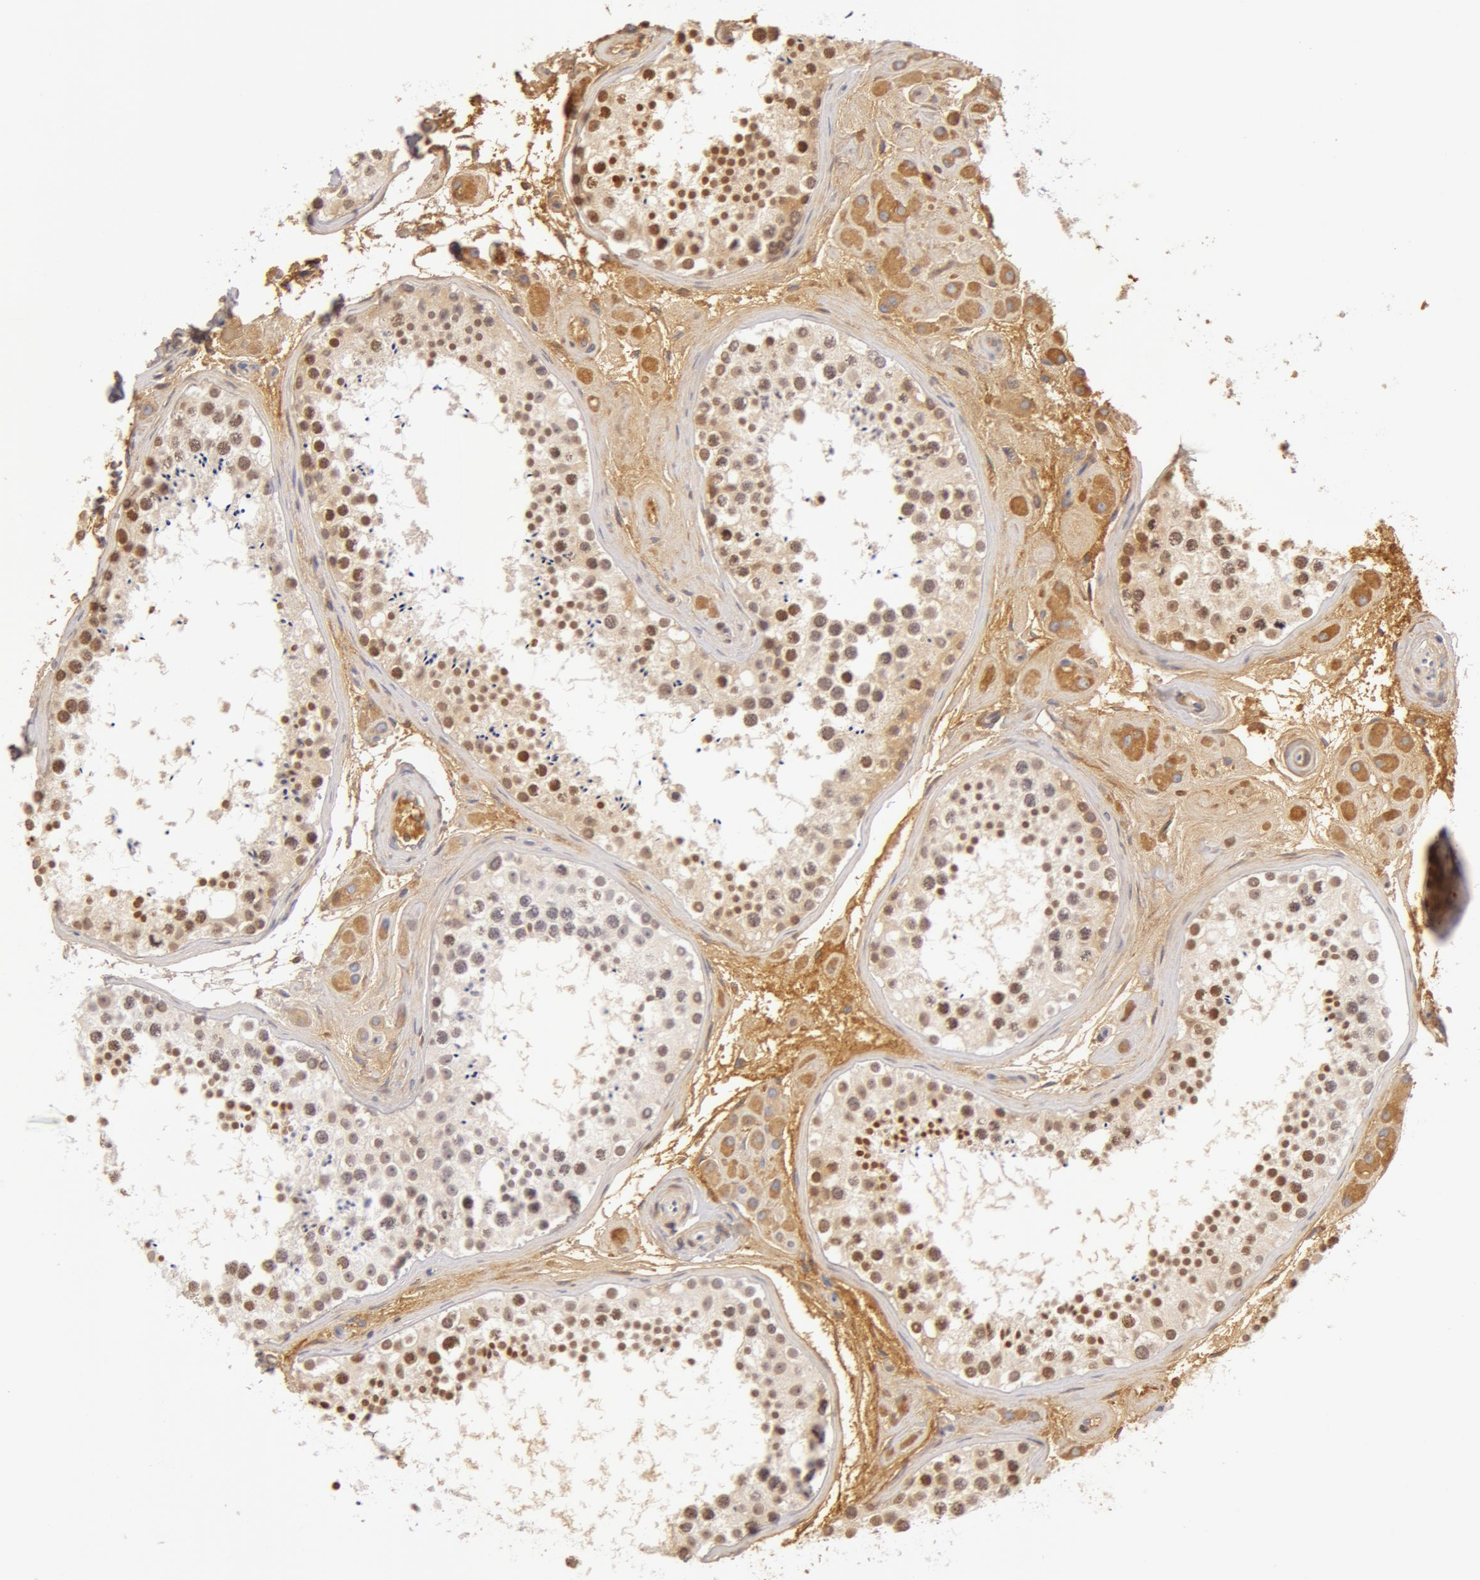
{"staining": {"intensity": "weak", "quantity": "<25%", "location": "nuclear"}, "tissue": "testis", "cell_type": "Cells in seminiferous ducts", "image_type": "normal", "snomed": [{"axis": "morphology", "description": "Normal tissue, NOS"}, {"axis": "topography", "description": "Testis"}], "caption": "High magnification brightfield microscopy of benign testis stained with DAB (3,3'-diaminobenzidine) (brown) and counterstained with hematoxylin (blue): cells in seminiferous ducts show no significant expression. Nuclei are stained in blue.", "gene": "AHSG", "patient": {"sex": "male", "age": 38}}